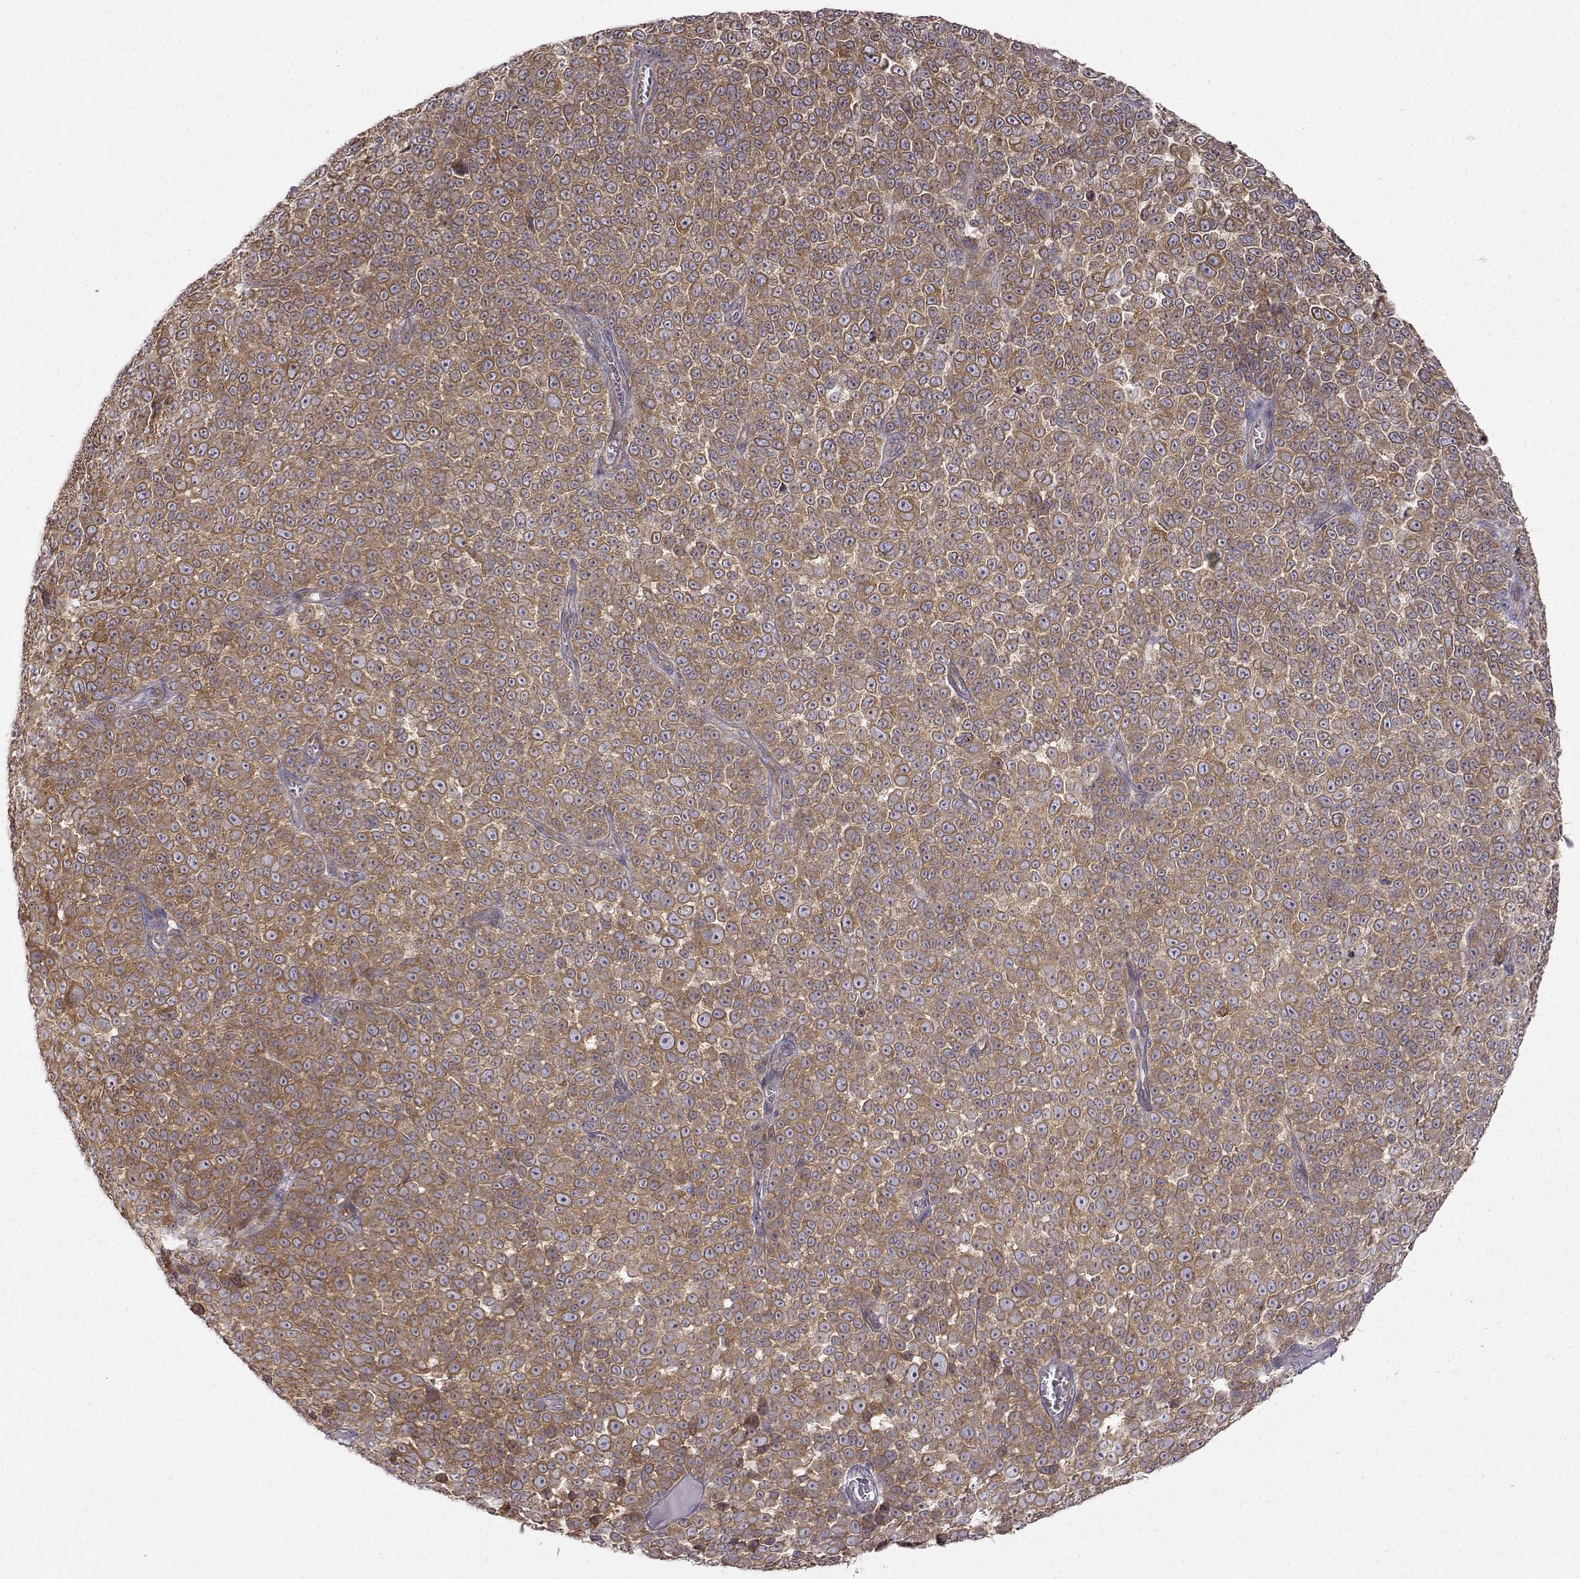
{"staining": {"intensity": "moderate", "quantity": ">75%", "location": "cytoplasmic/membranous"}, "tissue": "melanoma", "cell_type": "Tumor cells", "image_type": "cancer", "snomed": [{"axis": "morphology", "description": "Malignant melanoma, NOS"}, {"axis": "topography", "description": "Skin"}], "caption": "Malignant melanoma was stained to show a protein in brown. There is medium levels of moderate cytoplasmic/membranous expression in about >75% of tumor cells.", "gene": "PAIP1", "patient": {"sex": "female", "age": 95}}